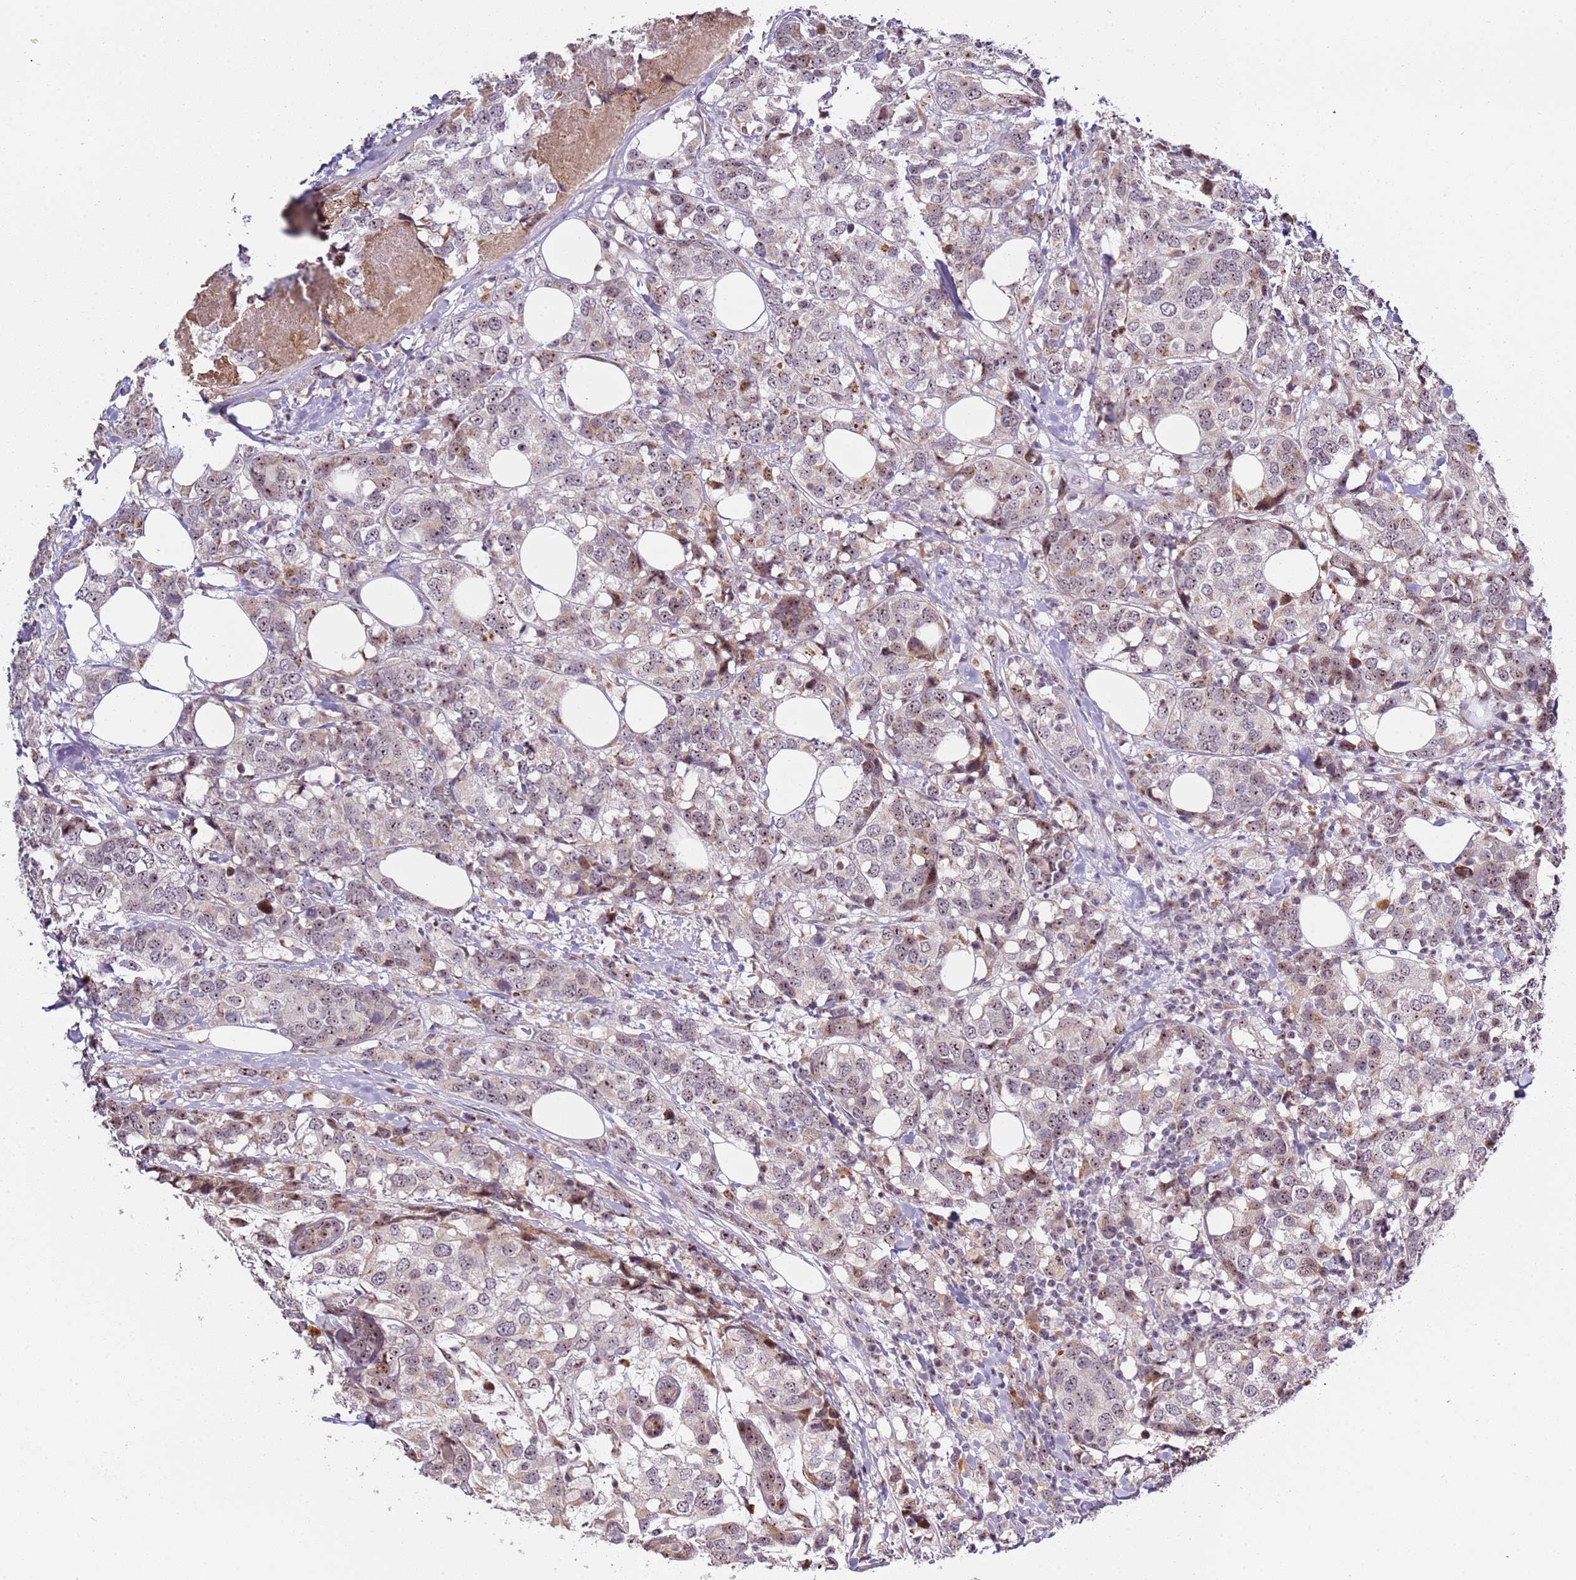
{"staining": {"intensity": "weak", "quantity": ">75%", "location": "nuclear"}, "tissue": "breast cancer", "cell_type": "Tumor cells", "image_type": "cancer", "snomed": [{"axis": "morphology", "description": "Lobular carcinoma"}, {"axis": "topography", "description": "Breast"}], "caption": "The photomicrograph reveals a brown stain indicating the presence of a protein in the nuclear of tumor cells in breast lobular carcinoma. Immunohistochemistry stains the protein of interest in brown and the nuclei are stained blue.", "gene": "UCMA", "patient": {"sex": "female", "age": 59}}